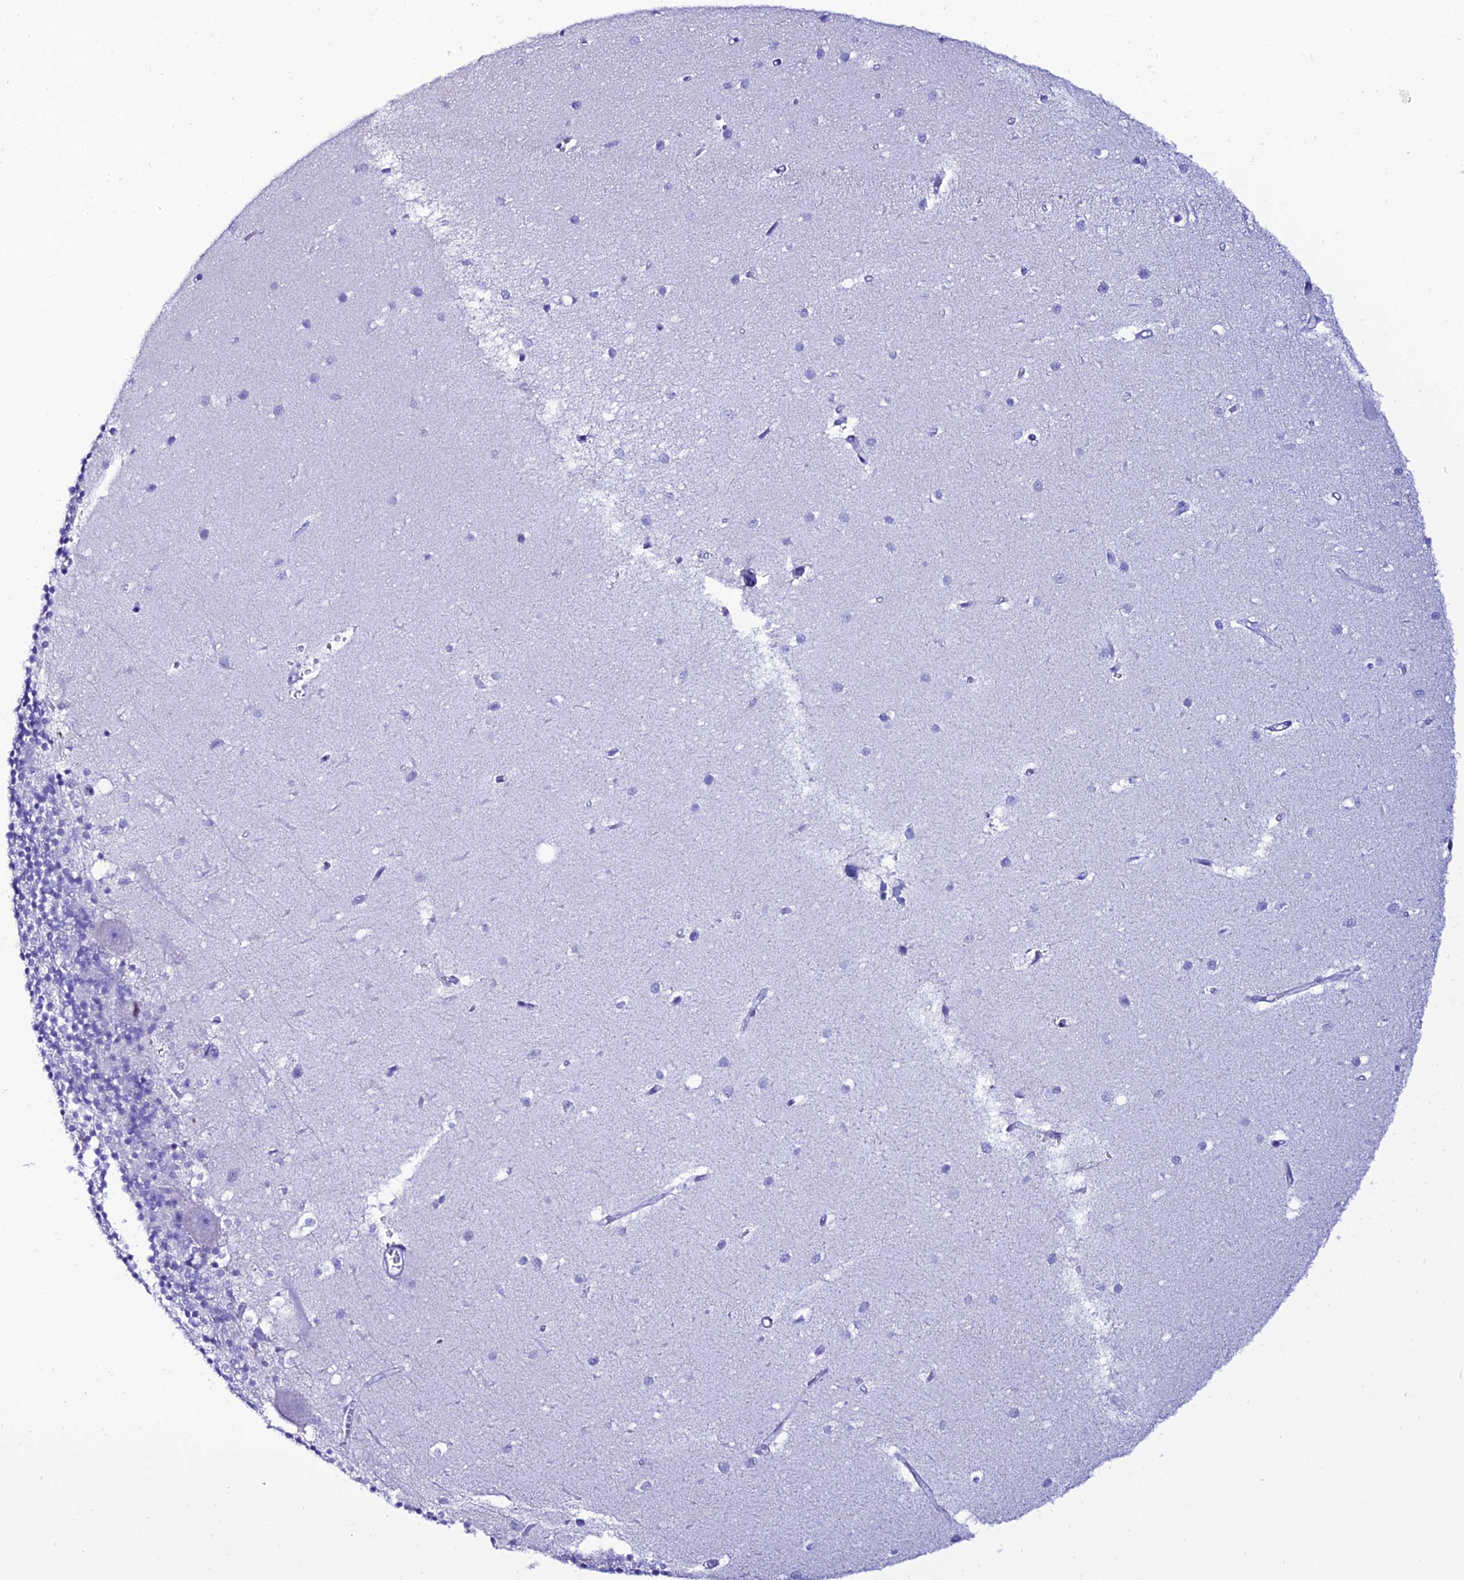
{"staining": {"intensity": "negative", "quantity": "none", "location": "none"}, "tissue": "cerebellum", "cell_type": "Cells in granular layer", "image_type": "normal", "snomed": [{"axis": "morphology", "description": "Normal tissue, NOS"}, {"axis": "topography", "description": "Cerebellum"}], "caption": "An immunohistochemistry (IHC) image of unremarkable cerebellum is shown. There is no staining in cells in granular layer of cerebellum.", "gene": "OR4D5", "patient": {"sex": "male", "age": 54}}